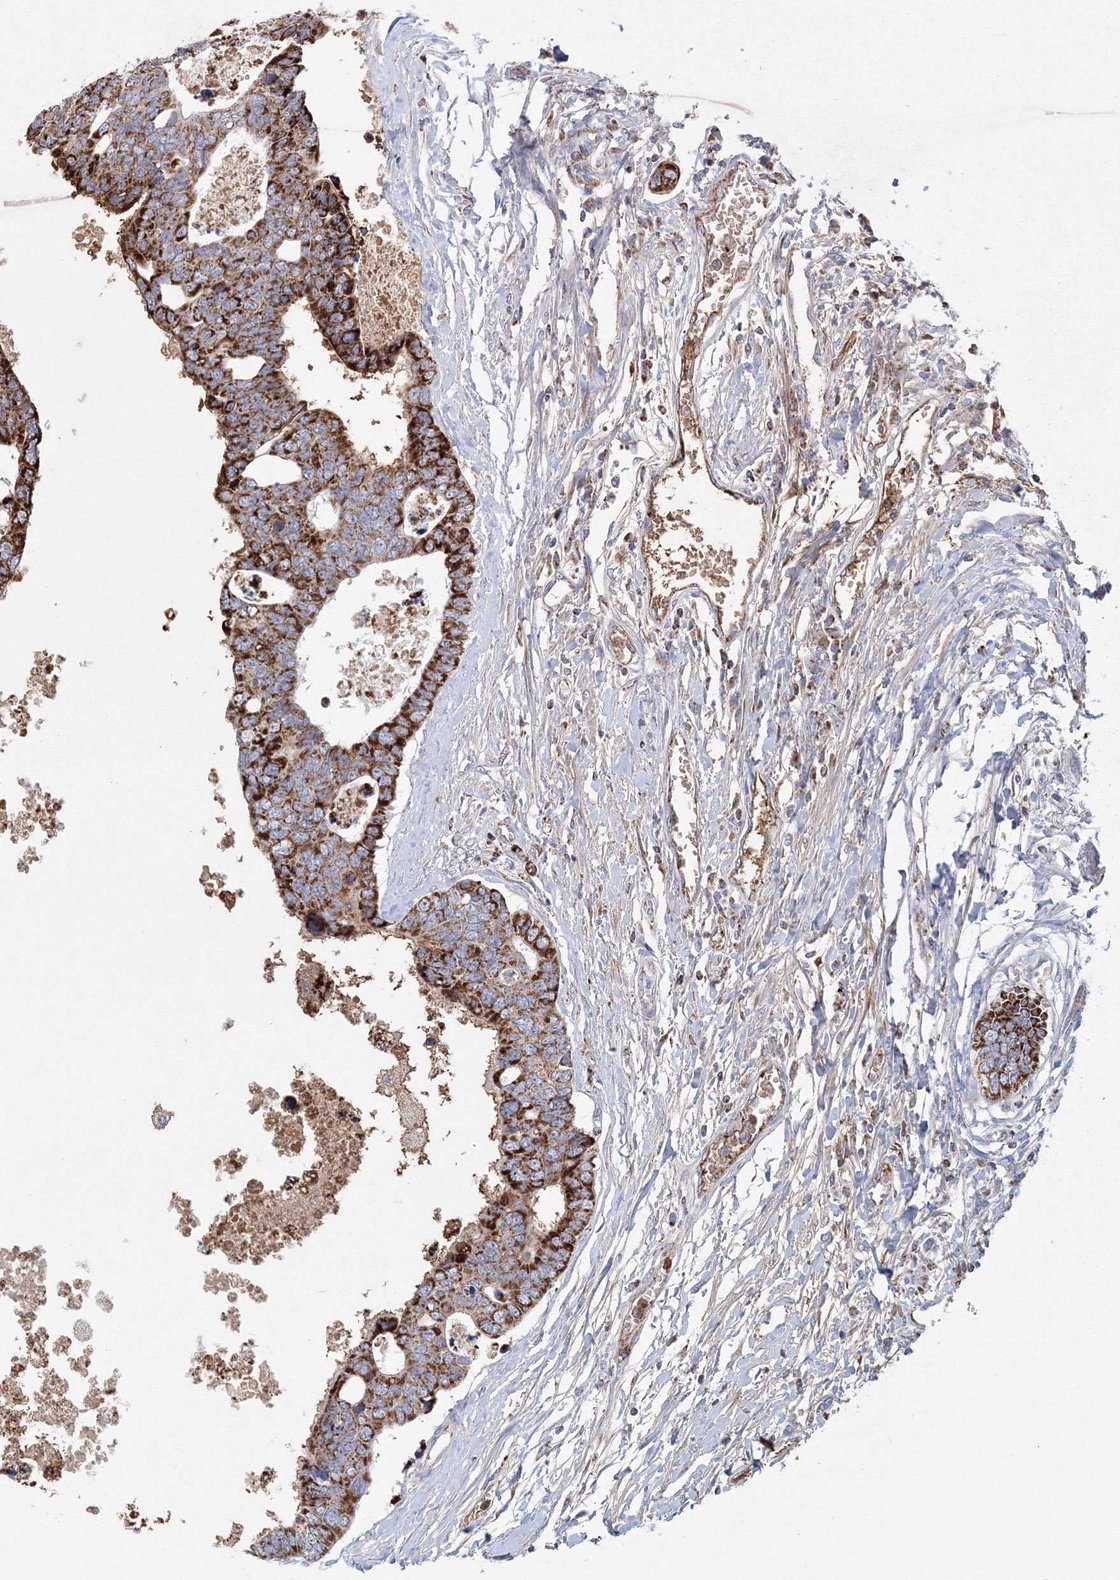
{"staining": {"intensity": "strong", "quantity": ">75%", "location": "cytoplasmic/membranous"}, "tissue": "colorectal cancer", "cell_type": "Tumor cells", "image_type": "cancer", "snomed": [{"axis": "morphology", "description": "Adenocarcinoma, NOS"}, {"axis": "topography", "description": "Rectum"}], "caption": "An immunohistochemistry (IHC) image of neoplastic tissue is shown. Protein staining in brown shows strong cytoplasmic/membranous positivity in colorectal cancer within tumor cells.", "gene": "GRPEL1", "patient": {"sex": "male", "age": 84}}